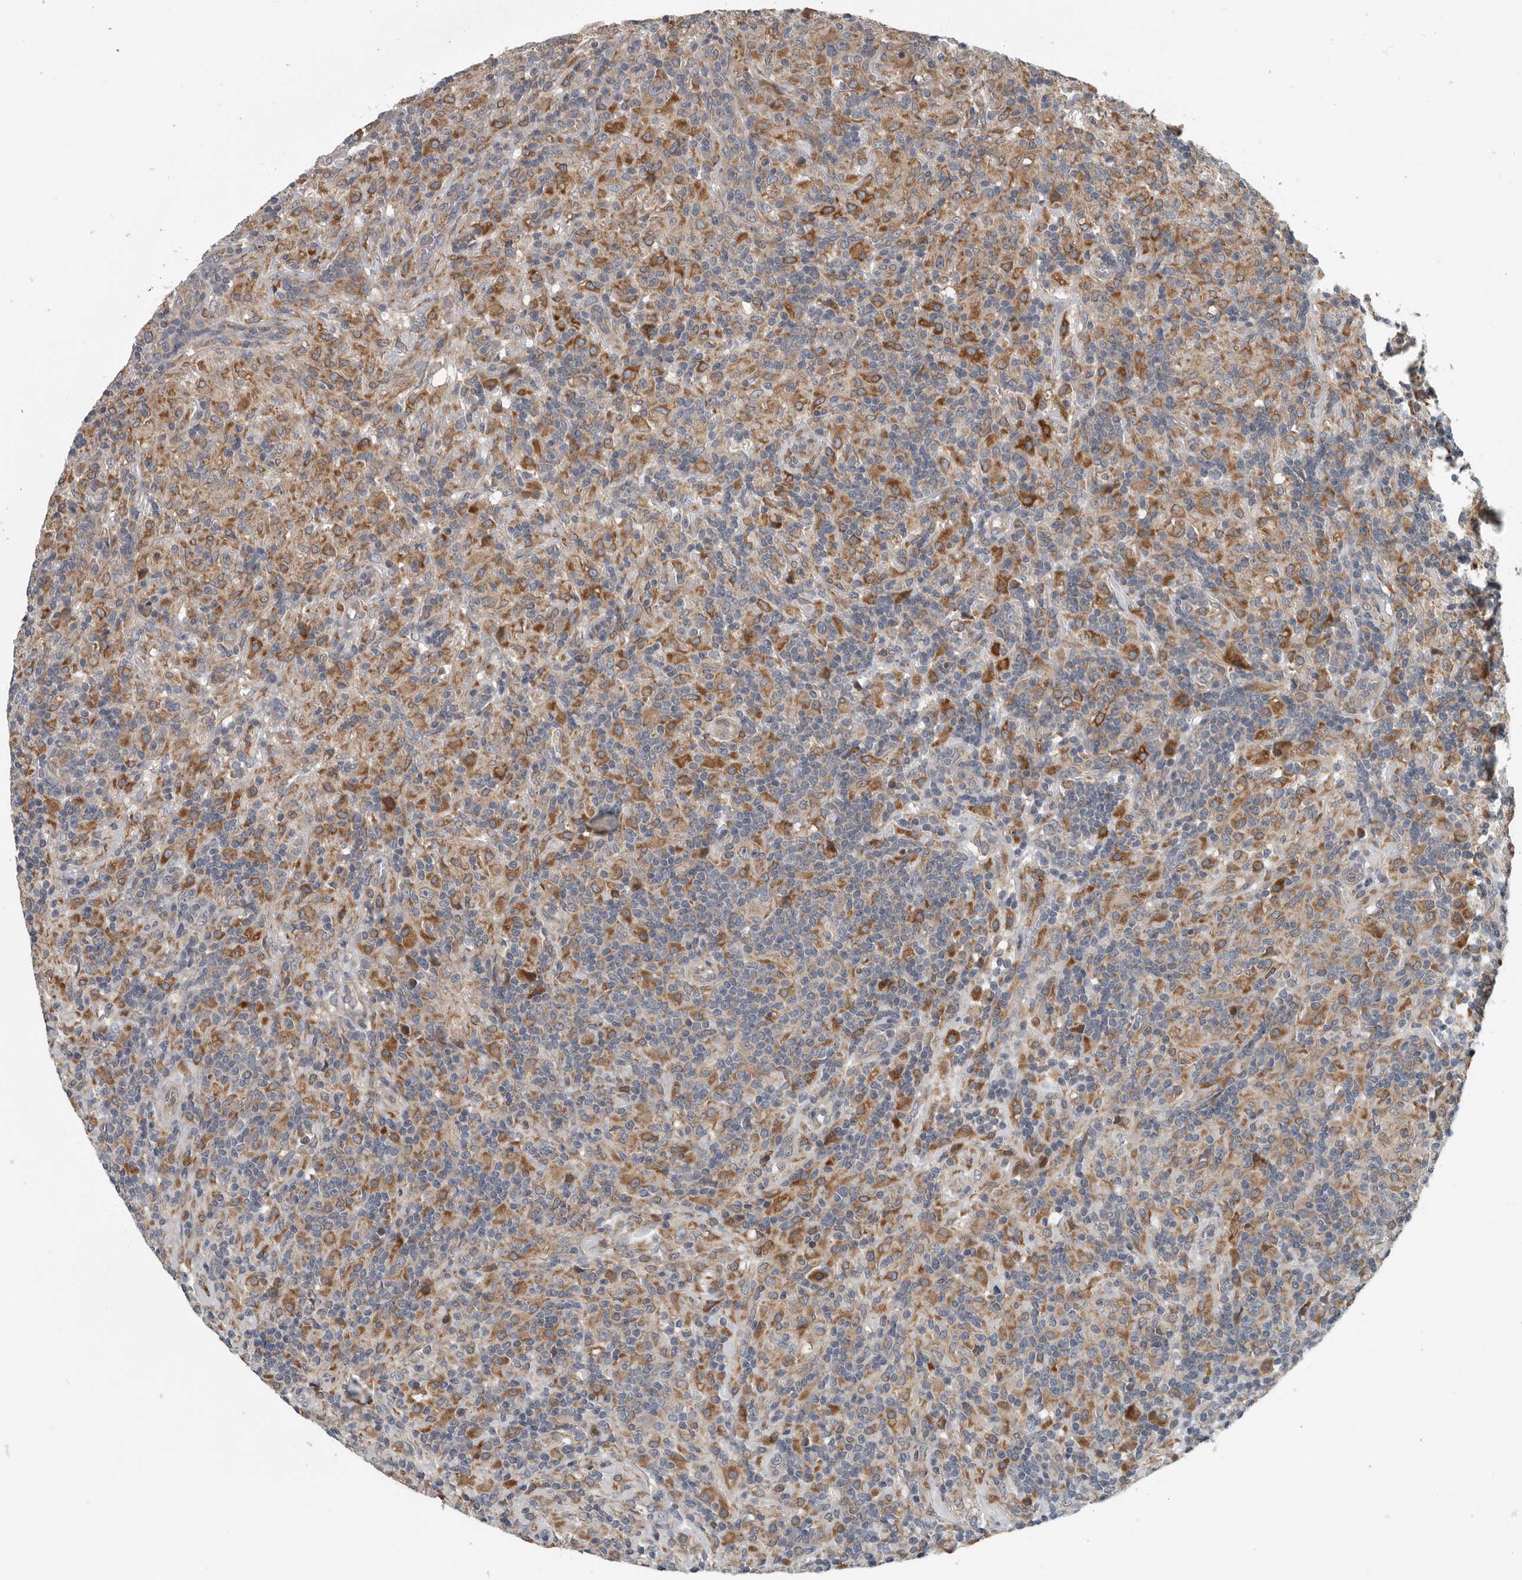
{"staining": {"intensity": "weak", "quantity": "25%-75%", "location": "cytoplasmic/membranous"}, "tissue": "lymphoma", "cell_type": "Tumor cells", "image_type": "cancer", "snomed": [{"axis": "morphology", "description": "Hodgkin's disease, NOS"}, {"axis": "topography", "description": "Lymph node"}], "caption": "A micrograph of human lymphoma stained for a protein exhibits weak cytoplasmic/membranous brown staining in tumor cells.", "gene": "TMEM199", "patient": {"sex": "male", "age": 70}}